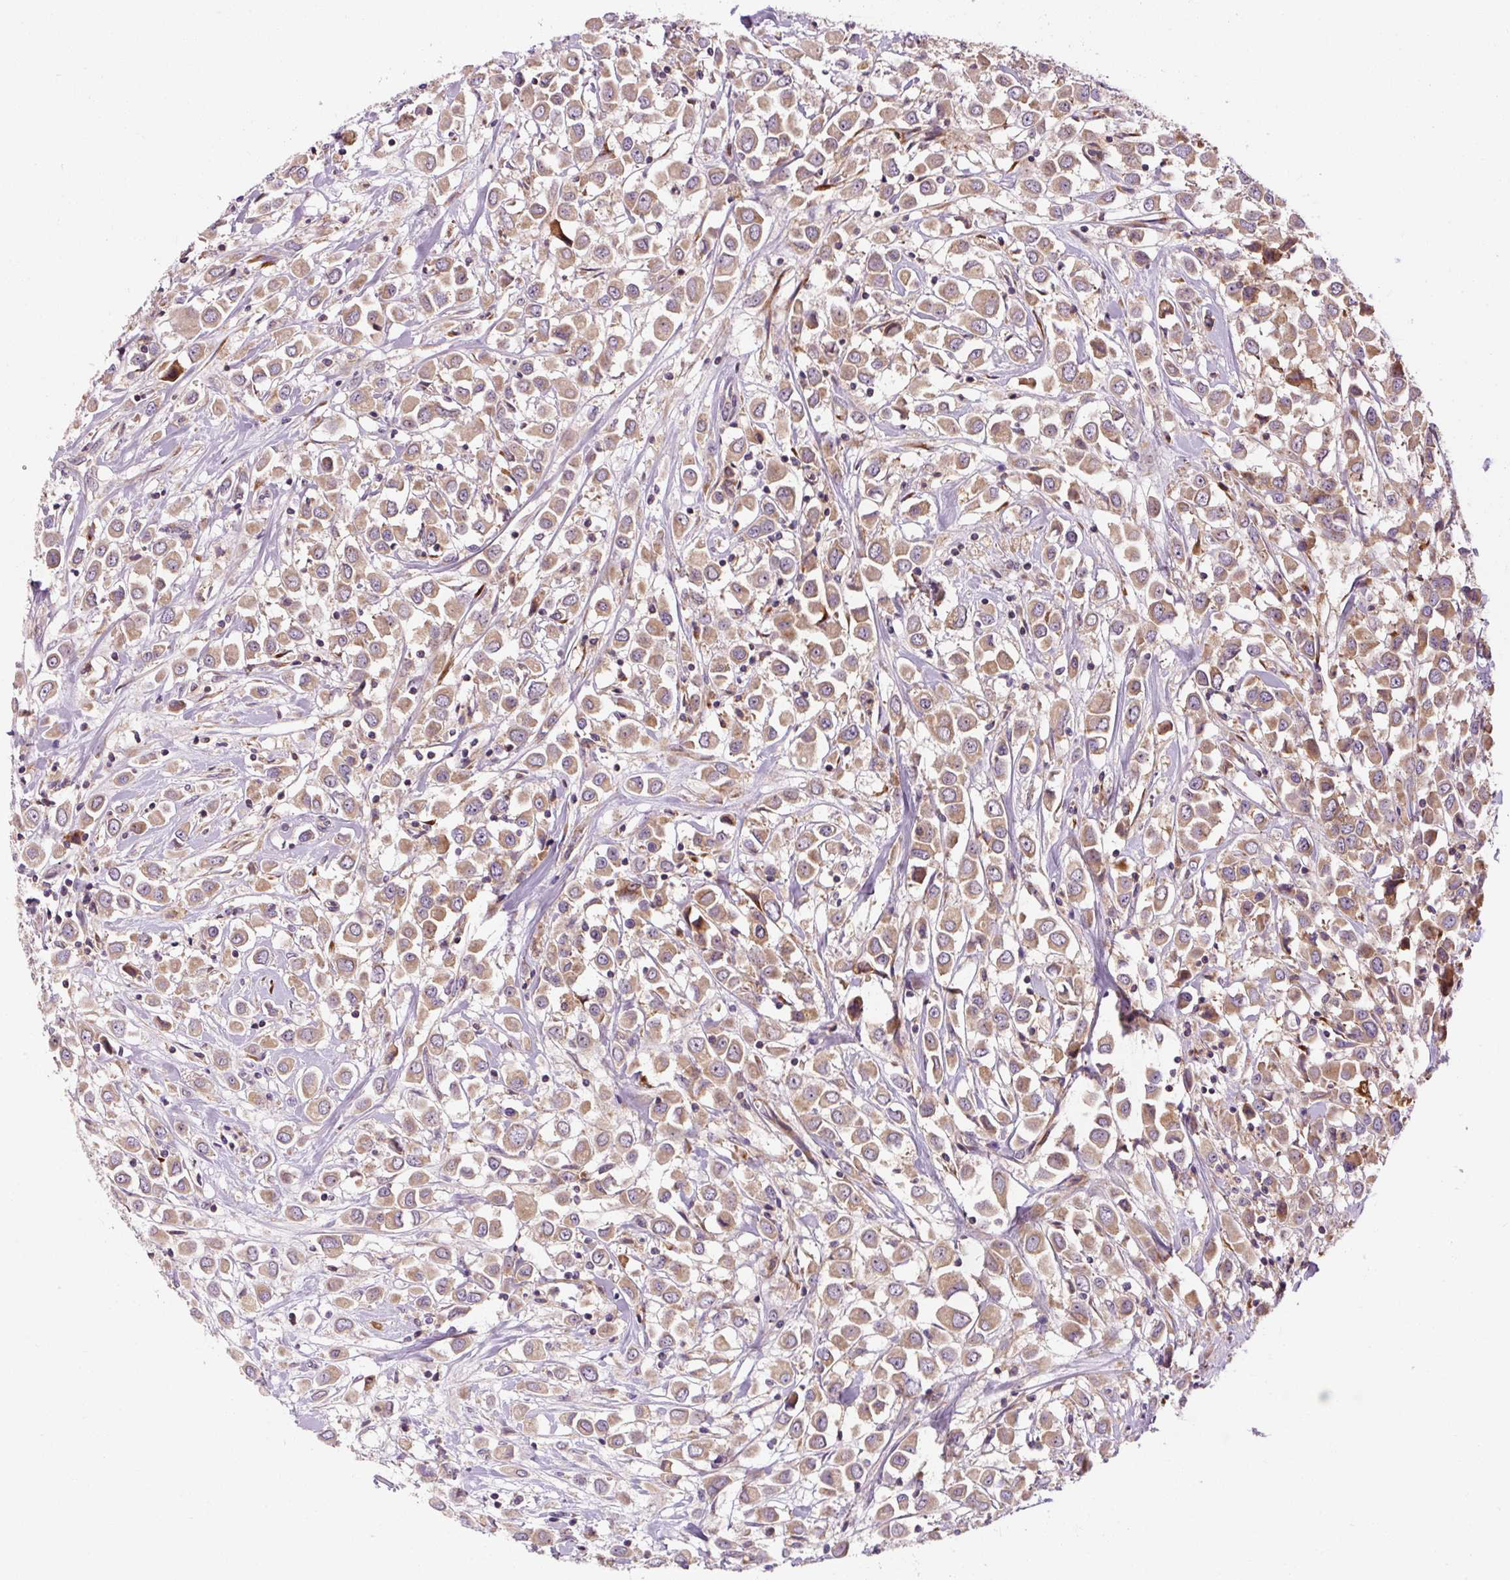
{"staining": {"intensity": "moderate", "quantity": ">75%", "location": "cytoplasmic/membranous"}, "tissue": "breast cancer", "cell_type": "Tumor cells", "image_type": "cancer", "snomed": [{"axis": "morphology", "description": "Duct carcinoma"}, {"axis": "topography", "description": "Breast"}], "caption": "This is a histology image of immunohistochemistry (IHC) staining of breast cancer (intraductal carcinoma), which shows moderate staining in the cytoplasmic/membranous of tumor cells.", "gene": "PRSS48", "patient": {"sex": "female", "age": 61}}